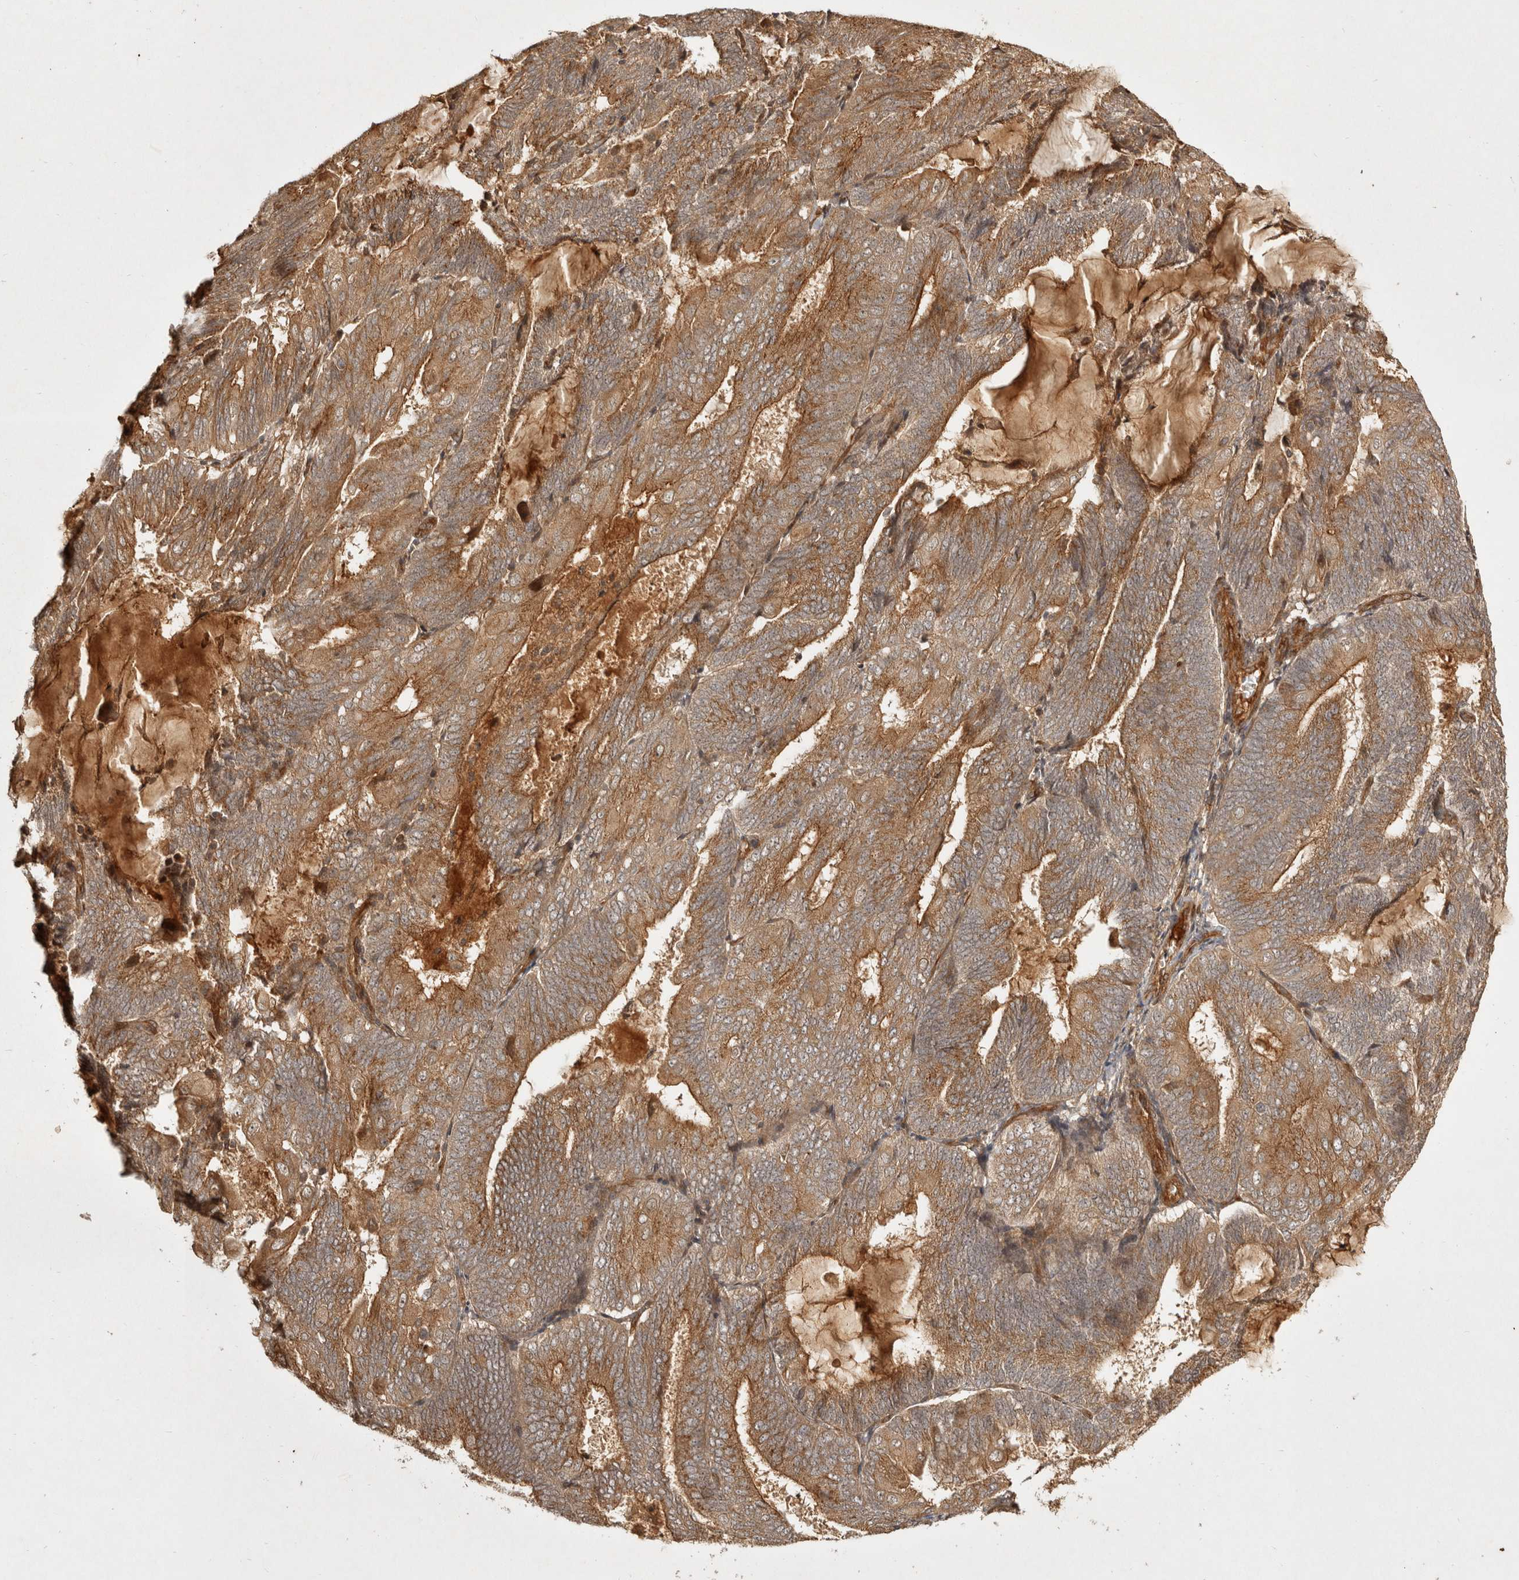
{"staining": {"intensity": "moderate", "quantity": ">75%", "location": "cytoplasmic/membranous"}, "tissue": "endometrial cancer", "cell_type": "Tumor cells", "image_type": "cancer", "snomed": [{"axis": "morphology", "description": "Adenocarcinoma, NOS"}, {"axis": "topography", "description": "Endometrium"}], "caption": "There is medium levels of moderate cytoplasmic/membranous expression in tumor cells of endometrial adenocarcinoma, as demonstrated by immunohistochemical staining (brown color).", "gene": "CAMSAP2", "patient": {"sex": "female", "age": 81}}